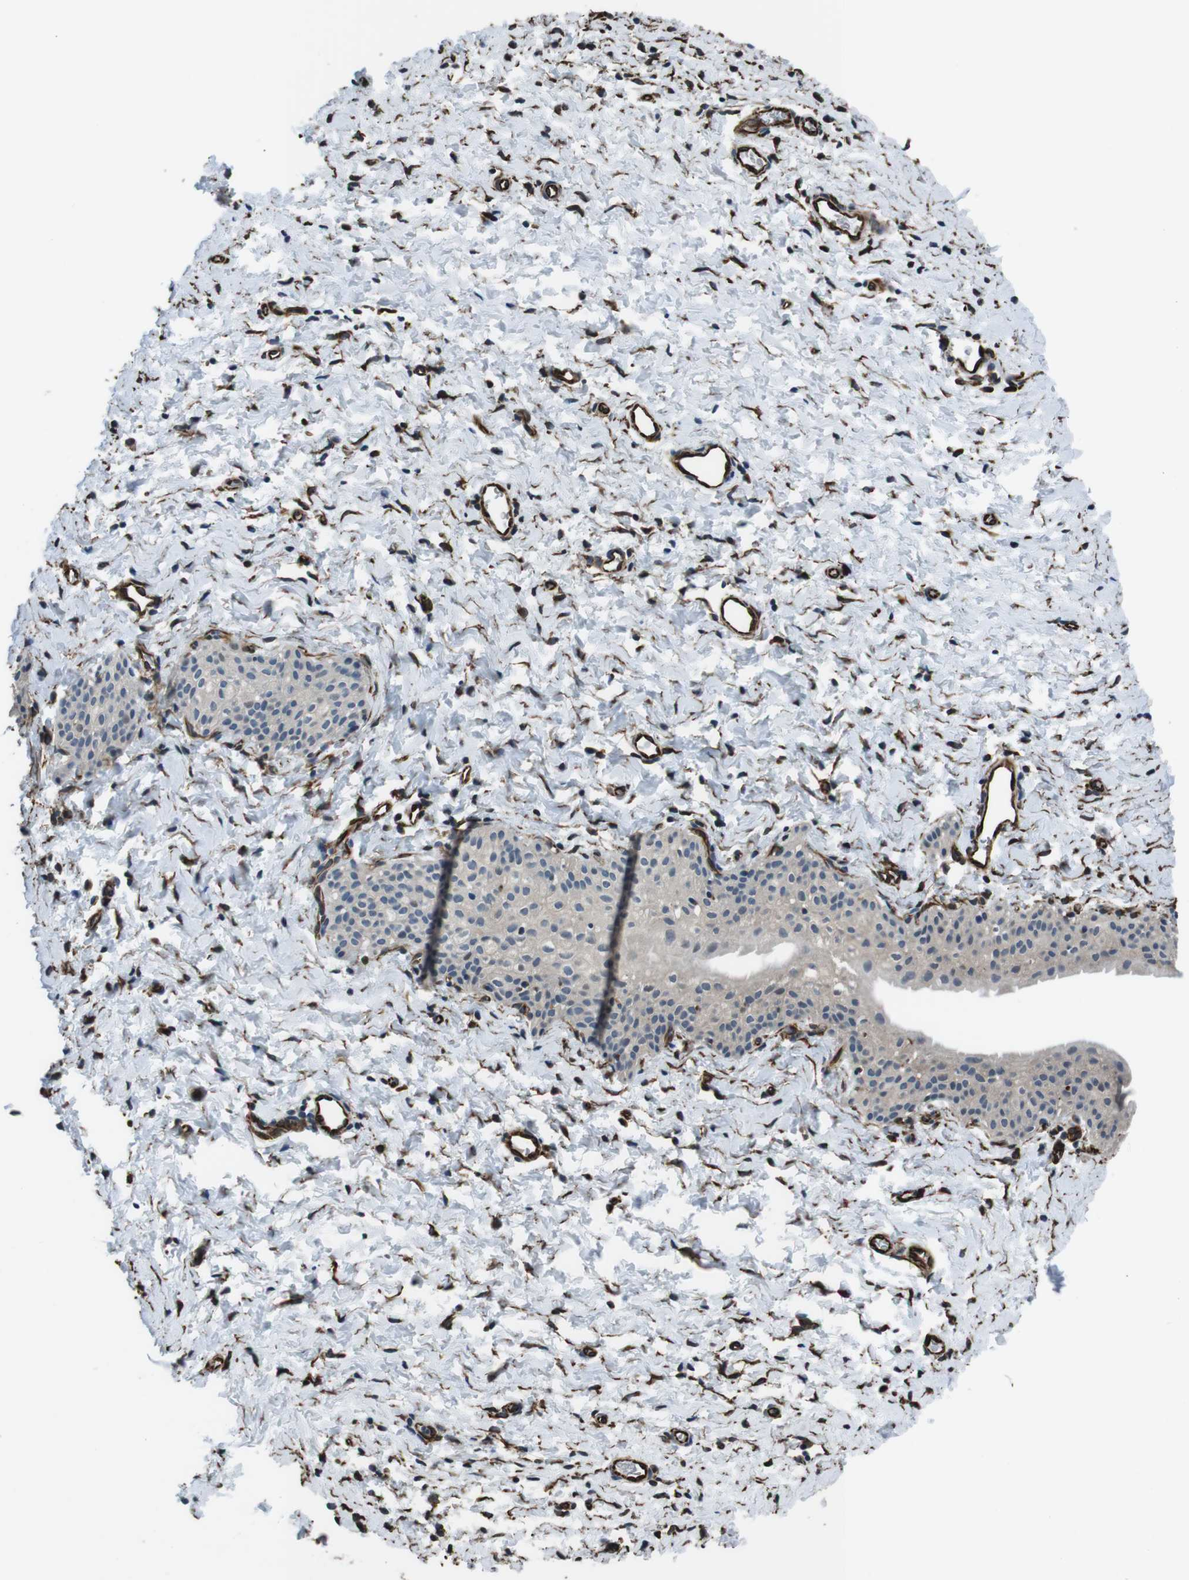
{"staining": {"intensity": "negative", "quantity": "none", "location": "none"}, "tissue": "smooth muscle", "cell_type": "Smooth muscle cells", "image_type": "normal", "snomed": [{"axis": "morphology", "description": "Normal tissue, NOS"}, {"axis": "topography", "description": "Smooth muscle"}], "caption": "There is no significant positivity in smooth muscle cells of smooth muscle. (Stains: DAB immunohistochemistry with hematoxylin counter stain, Microscopy: brightfield microscopy at high magnification).", "gene": "LRRC49", "patient": {"sex": "male", "age": 16}}